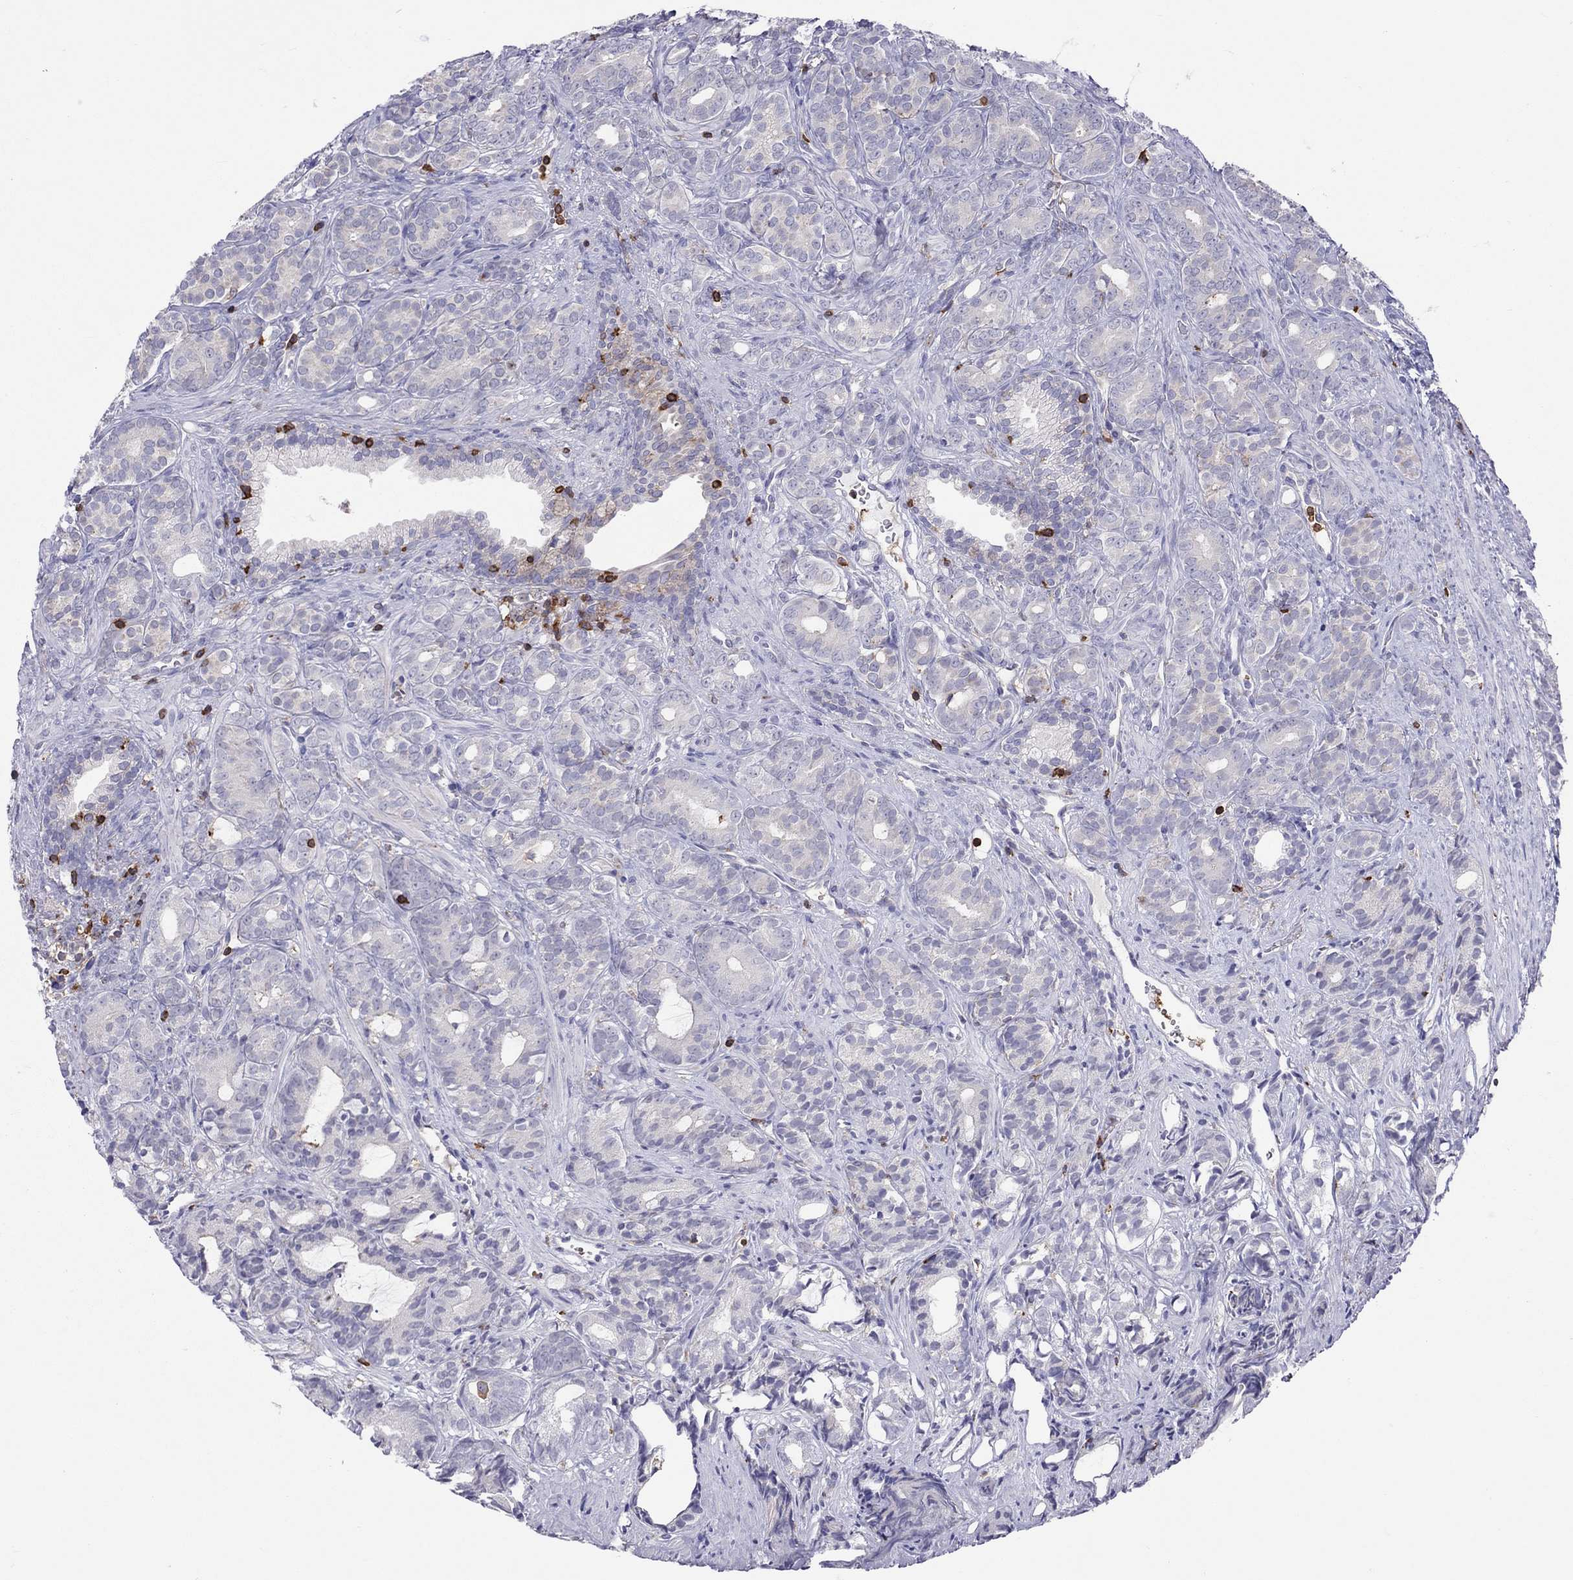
{"staining": {"intensity": "negative", "quantity": "none", "location": "none"}, "tissue": "prostate cancer", "cell_type": "Tumor cells", "image_type": "cancer", "snomed": [{"axis": "morphology", "description": "Adenocarcinoma, High grade"}, {"axis": "topography", "description": "Prostate"}], "caption": "IHC micrograph of neoplastic tissue: prostate high-grade adenocarcinoma stained with DAB demonstrates no significant protein expression in tumor cells.", "gene": "MND1", "patient": {"sex": "male", "age": 84}}